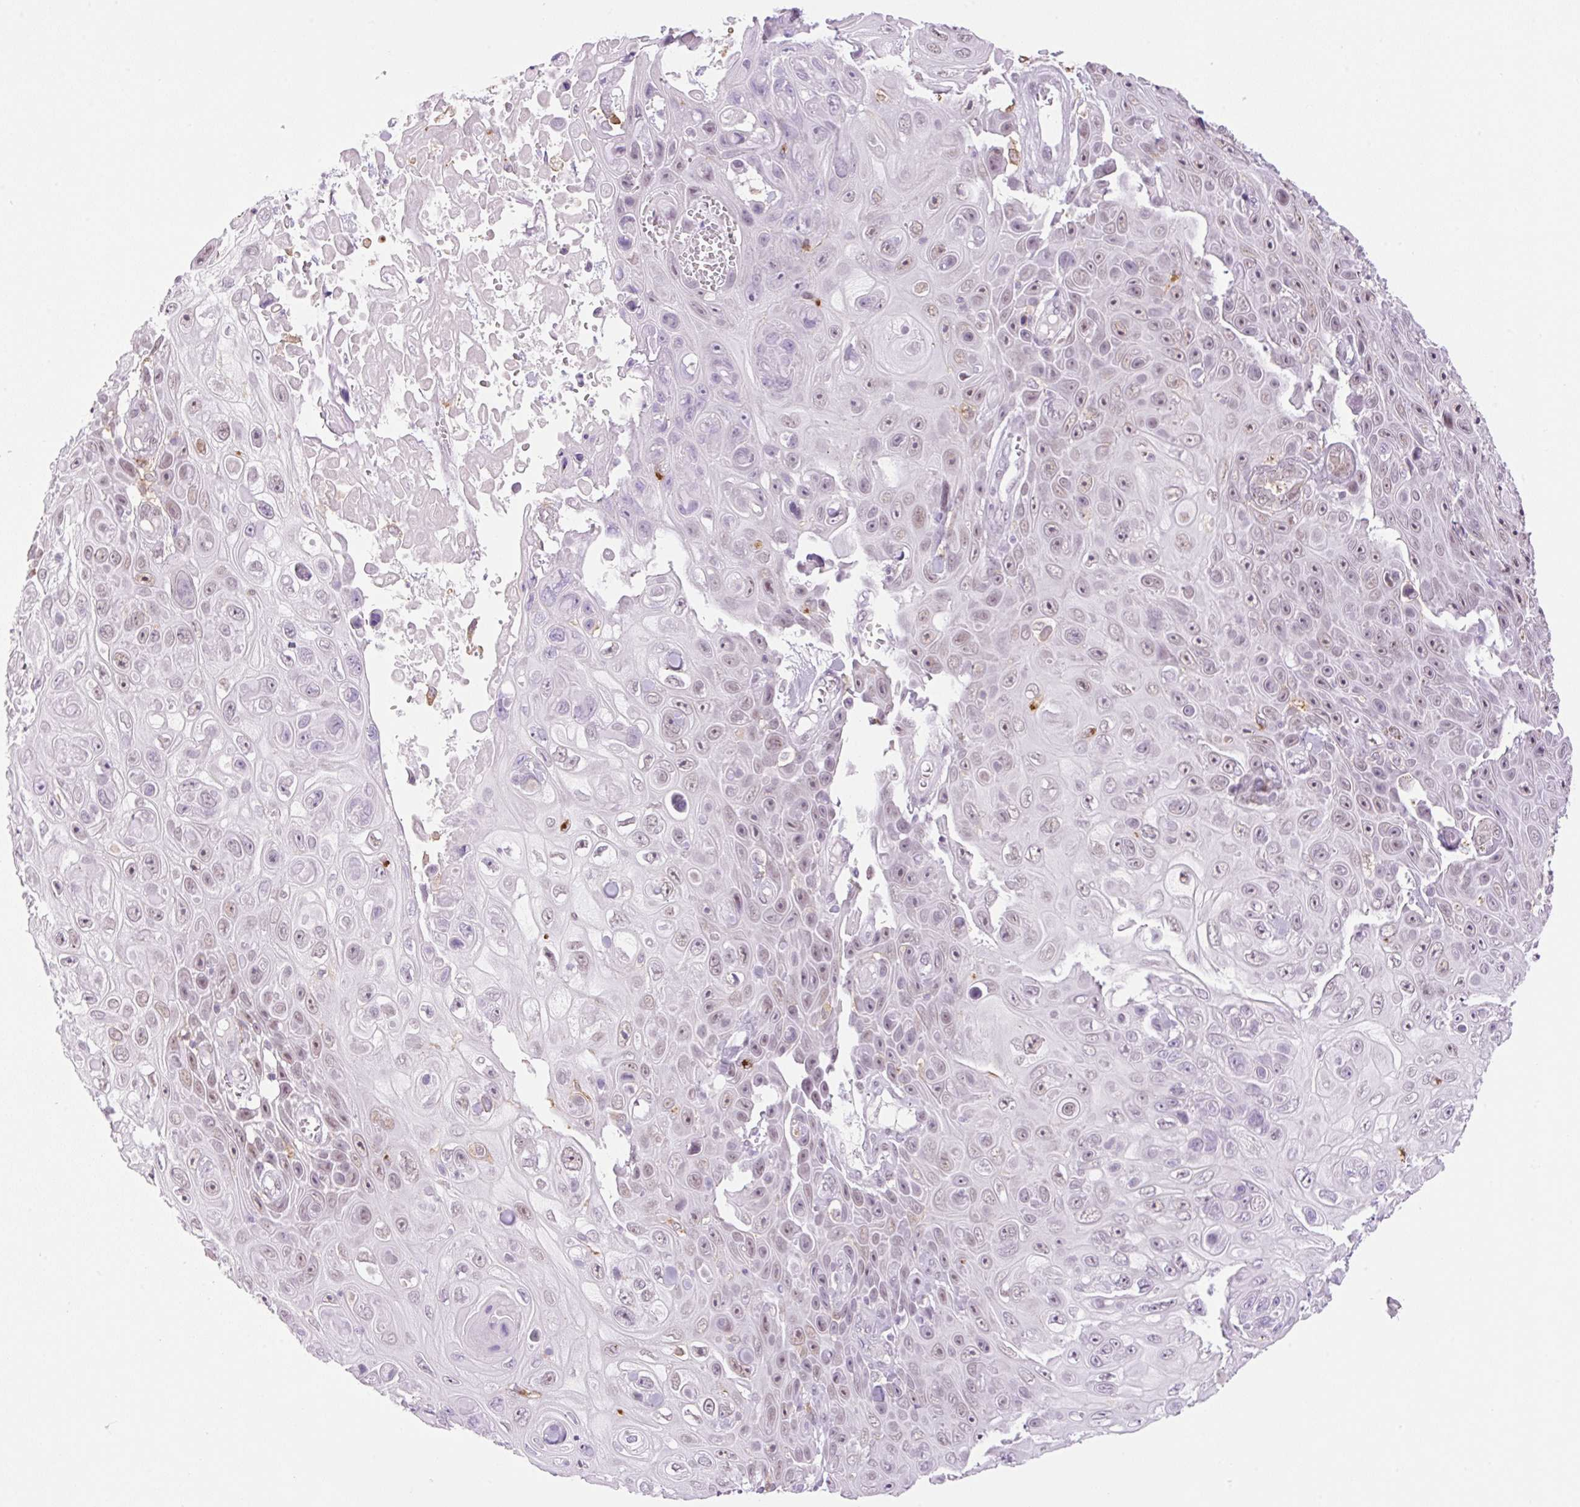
{"staining": {"intensity": "weak", "quantity": ">75%", "location": "nuclear"}, "tissue": "skin cancer", "cell_type": "Tumor cells", "image_type": "cancer", "snomed": [{"axis": "morphology", "description": "Squamous cell carcinoma, NOS"}, {"axis": "topography", "description": "Skin"}], "caption": "Skin cancer (squamous cell carcinoma) tissue shows weak nuclear positivity in about >75% of tumor cells, visualized by immunohistochemistry.", "gene": "PALM3", "patient": {"sex": "male", "age": 82}}